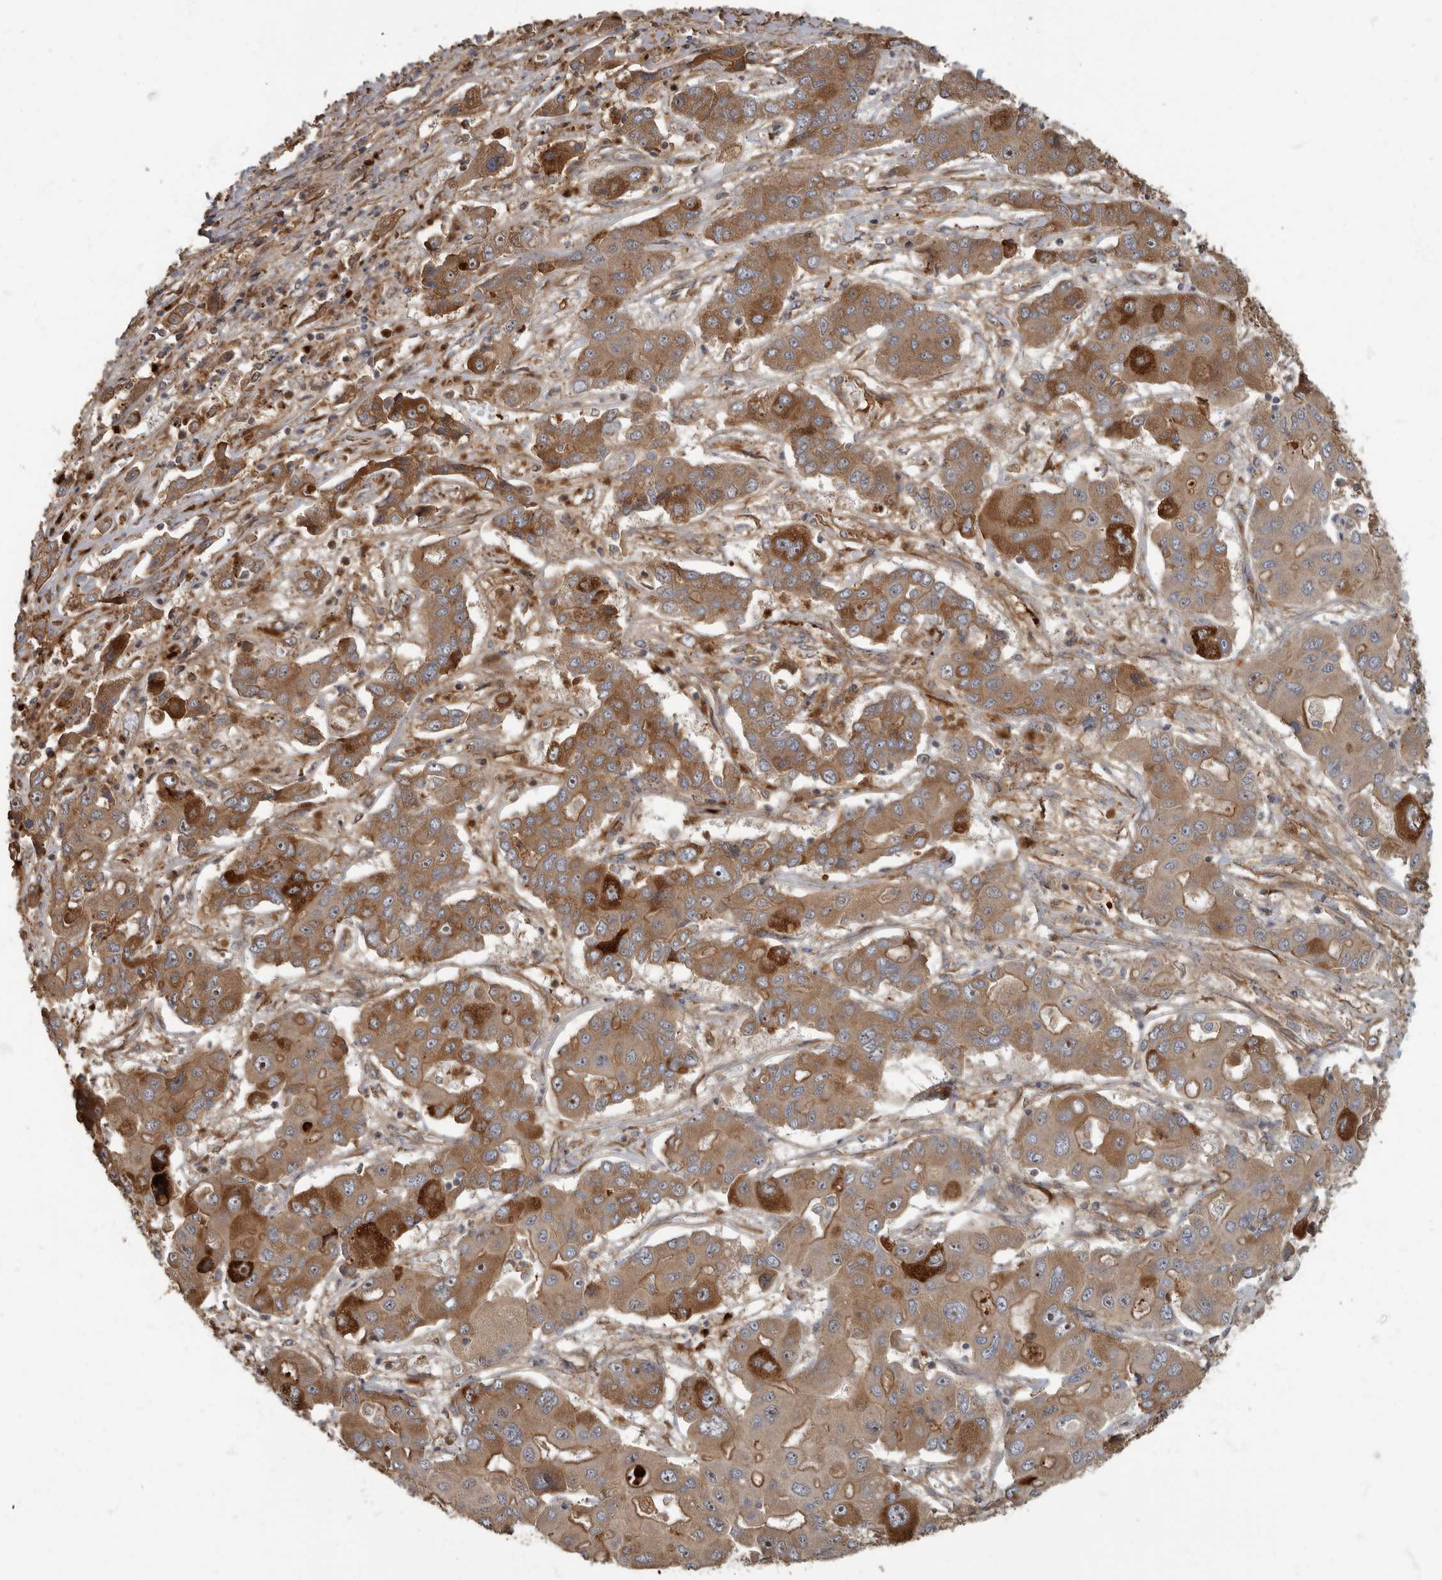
{"staining": {"intensity": "strong", "quantity": "25%-75%", "location": "cytoplasmic/membranous"}, "tissue": "liver cancer", "cell_type": "Tumor cells", "image_type": "cancer", "snomed": [{"axis": "morphology", "description": "Cholangiocarcinoma"}, {"axis": "topography", "description": "Liver"}], "caption": "Strong cytoplasmic/membranous positivity is present in approximately 25%-75% of tumor cells in cholangiocarcinoma (liver).", "gene": "DAAM1", "patient": {"sex": "male", "age": 67}}